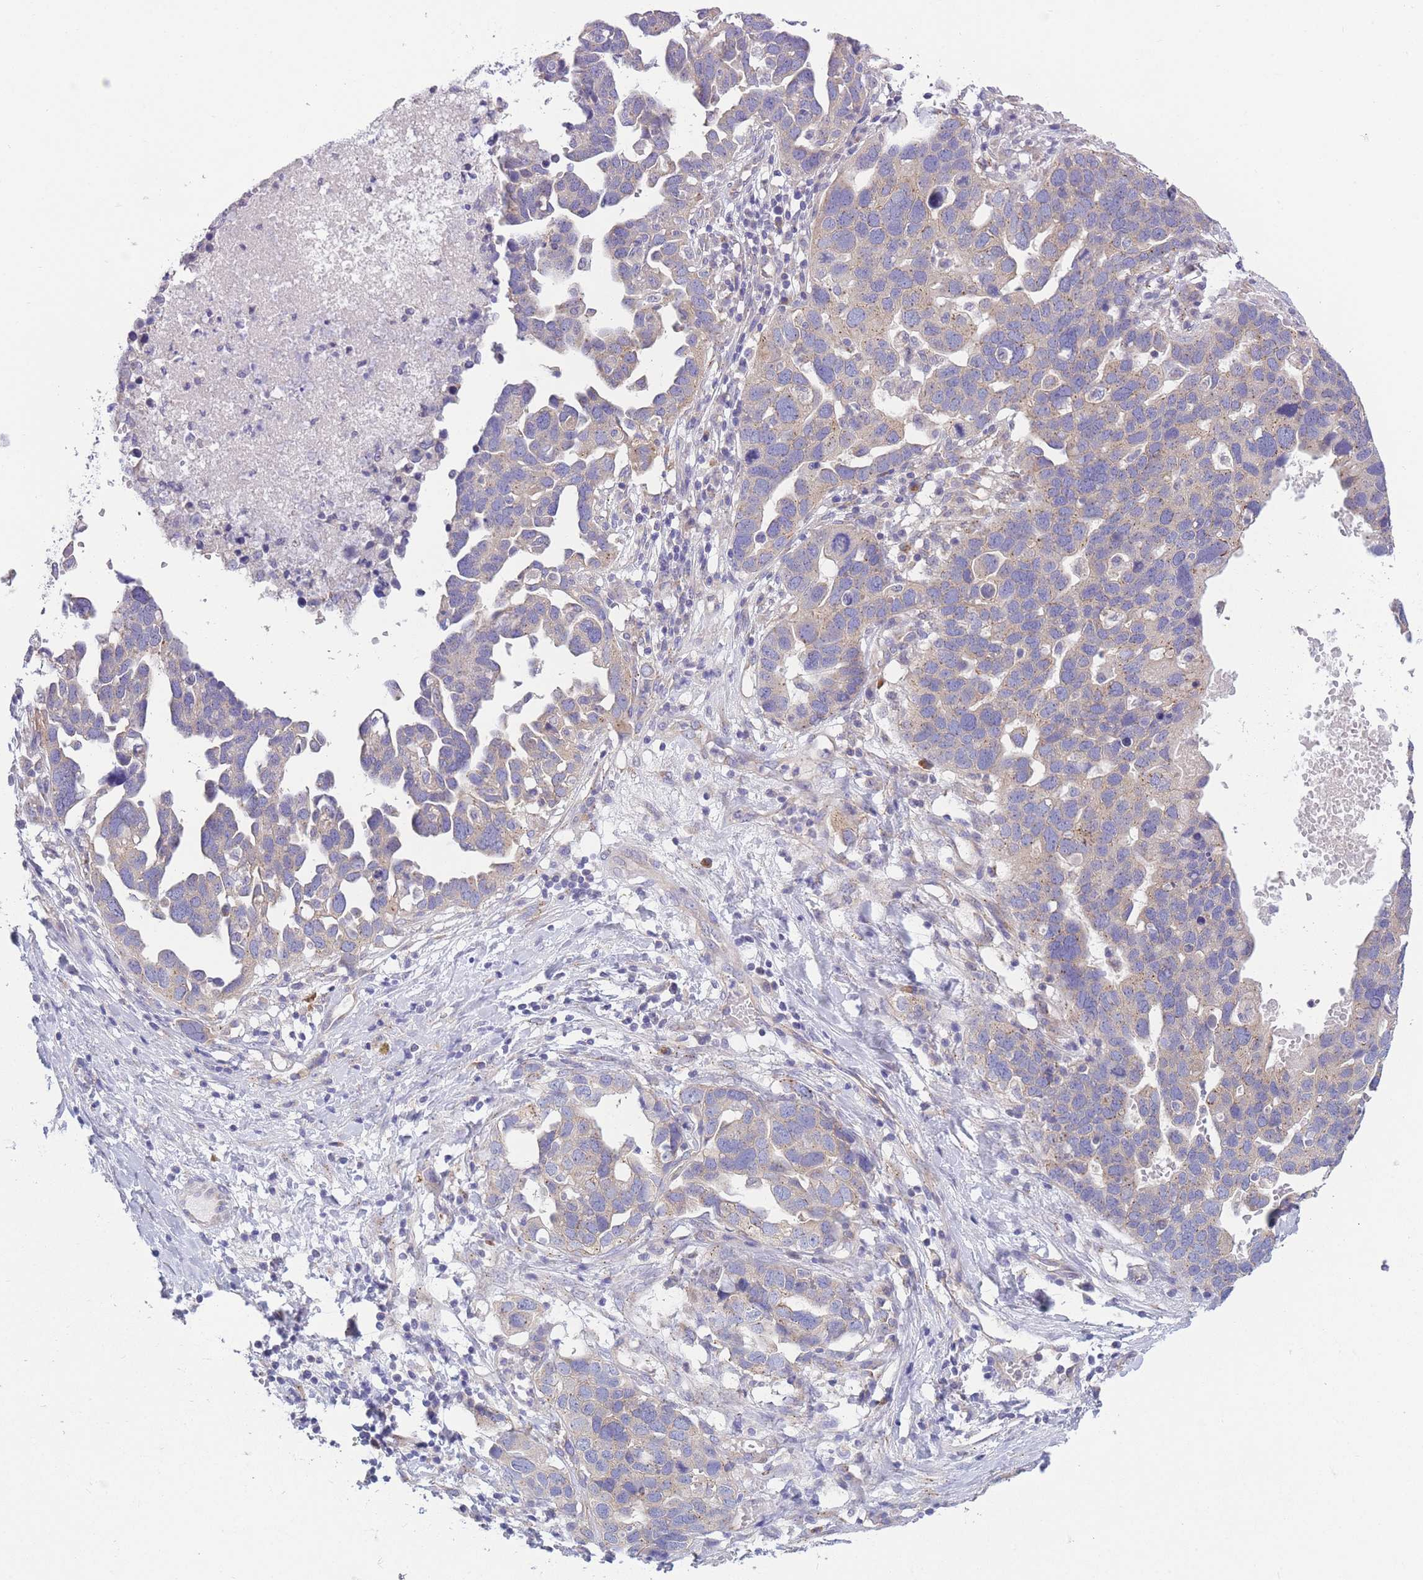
{"staining": {"intensity": "moderate", "quantity": "<25%", "location": "cytoplasmic/membranous"}, "tissue": "ovarian cancer", "cell_type": "Tumor cells", "image_type": "cancer", "snomed": [{"axis": "morphology", "description": "Cystadenocarcinoma, serous, NOS"}, {"axis": "topography", "description": "Ovary"}], "caption": "Immunohistochemical staining of ovarian serous cystadenocarcinoma reveals moderate cytoplasmic/membranous protein staining in about <25% of tumor cells. Using DAB (brown) and hematoxylin (blue) stains, captured at high magnification using brightfield microscopy.", "gene": "COPG2", "patient": {"sex": "female", "age": 54}}